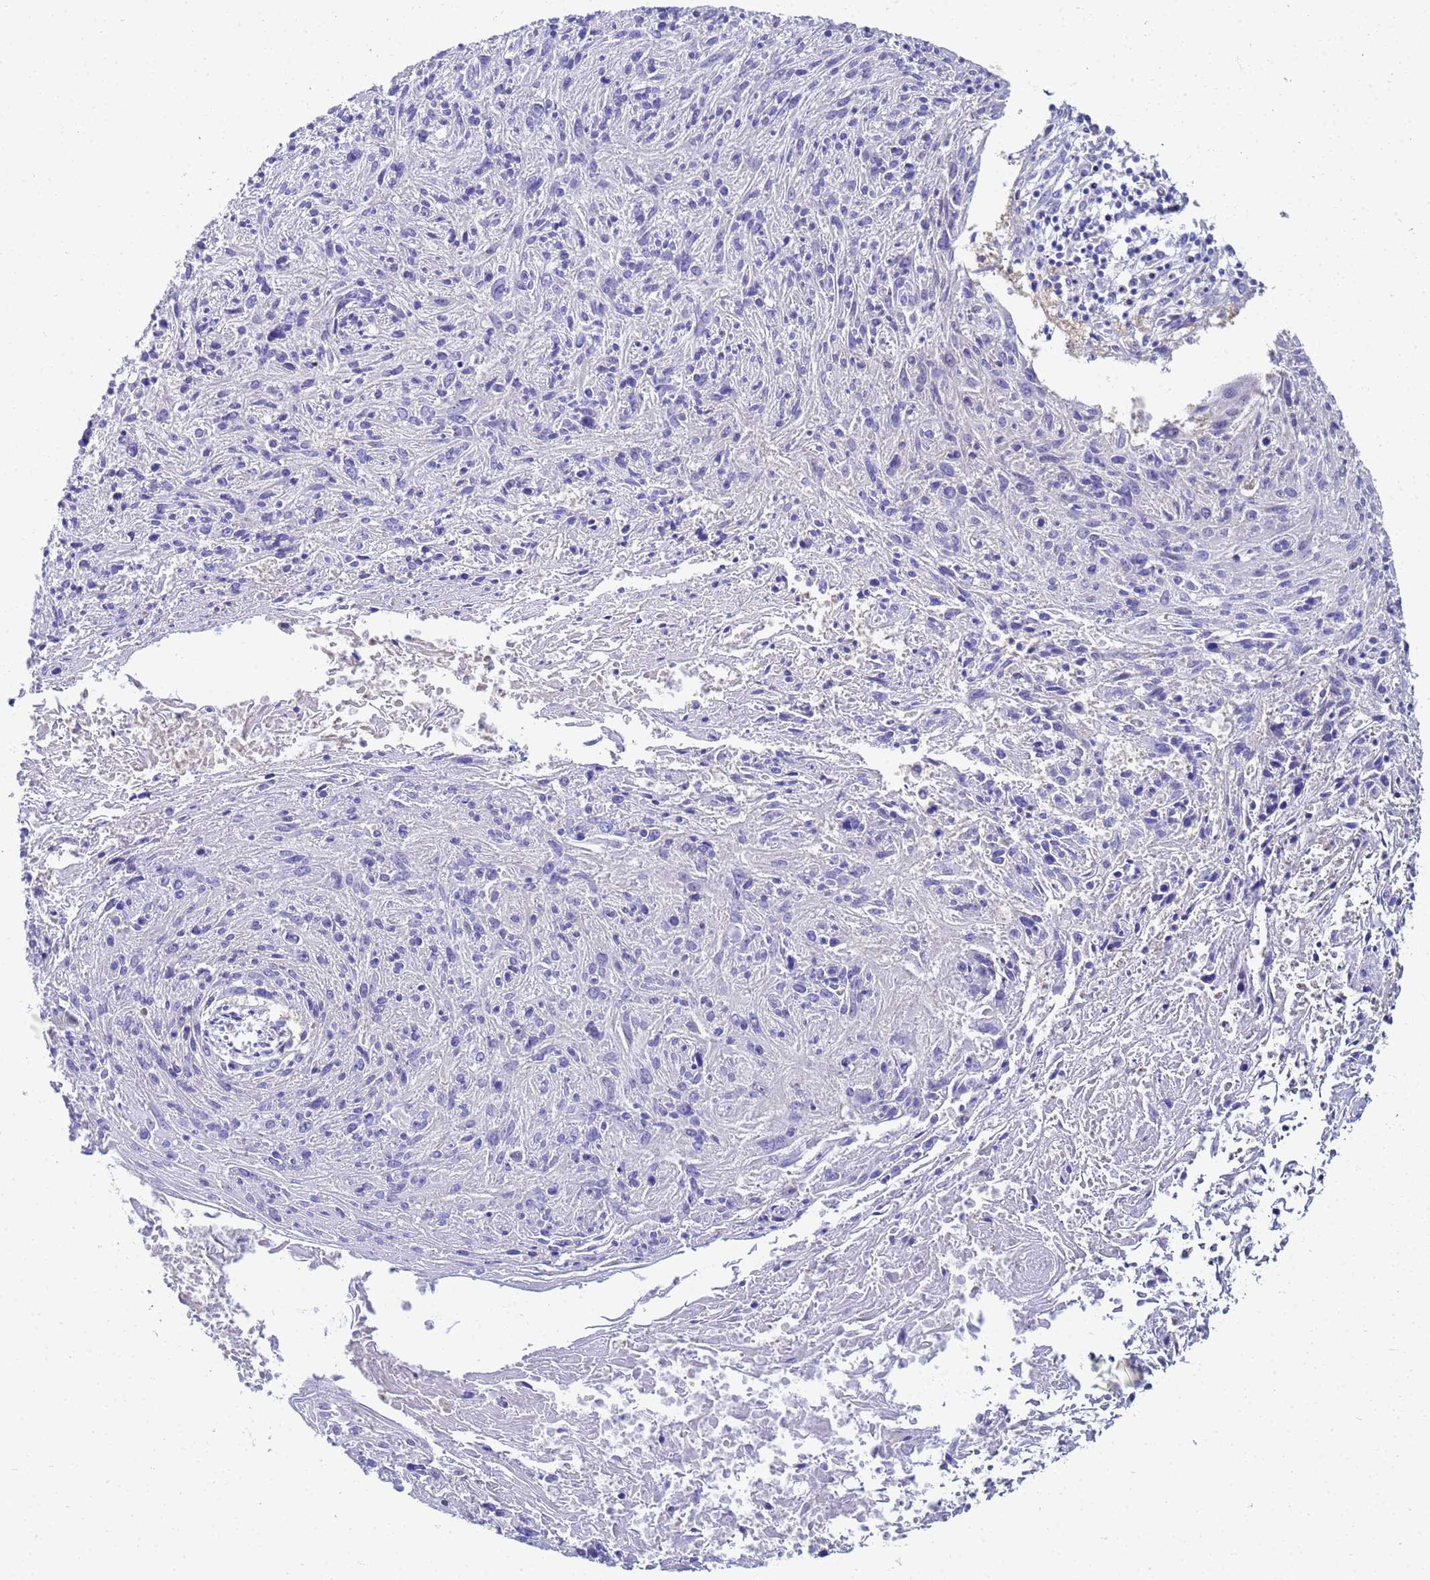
{"staining": {"intensity": "negative", "quantity": "none", "location": "none"}, "tissue": "cervical cancer", "cell_type": "Tumor cells", "image_type": "cancer", "snomed": [{"axis": "morphology", "description": "Squamous cell carcinoma, NOS"}, {"axis": "topography", "description": "Cervix"}], "caption": "DAB (3,3'-diaminobenzidine) immunohistochemical staining of human cervical squamous cell carcinoma reveals no significant expression in tumor cells.", "gene": "NME1-NME2", "patient": {"sex": "female", "age": 51}}